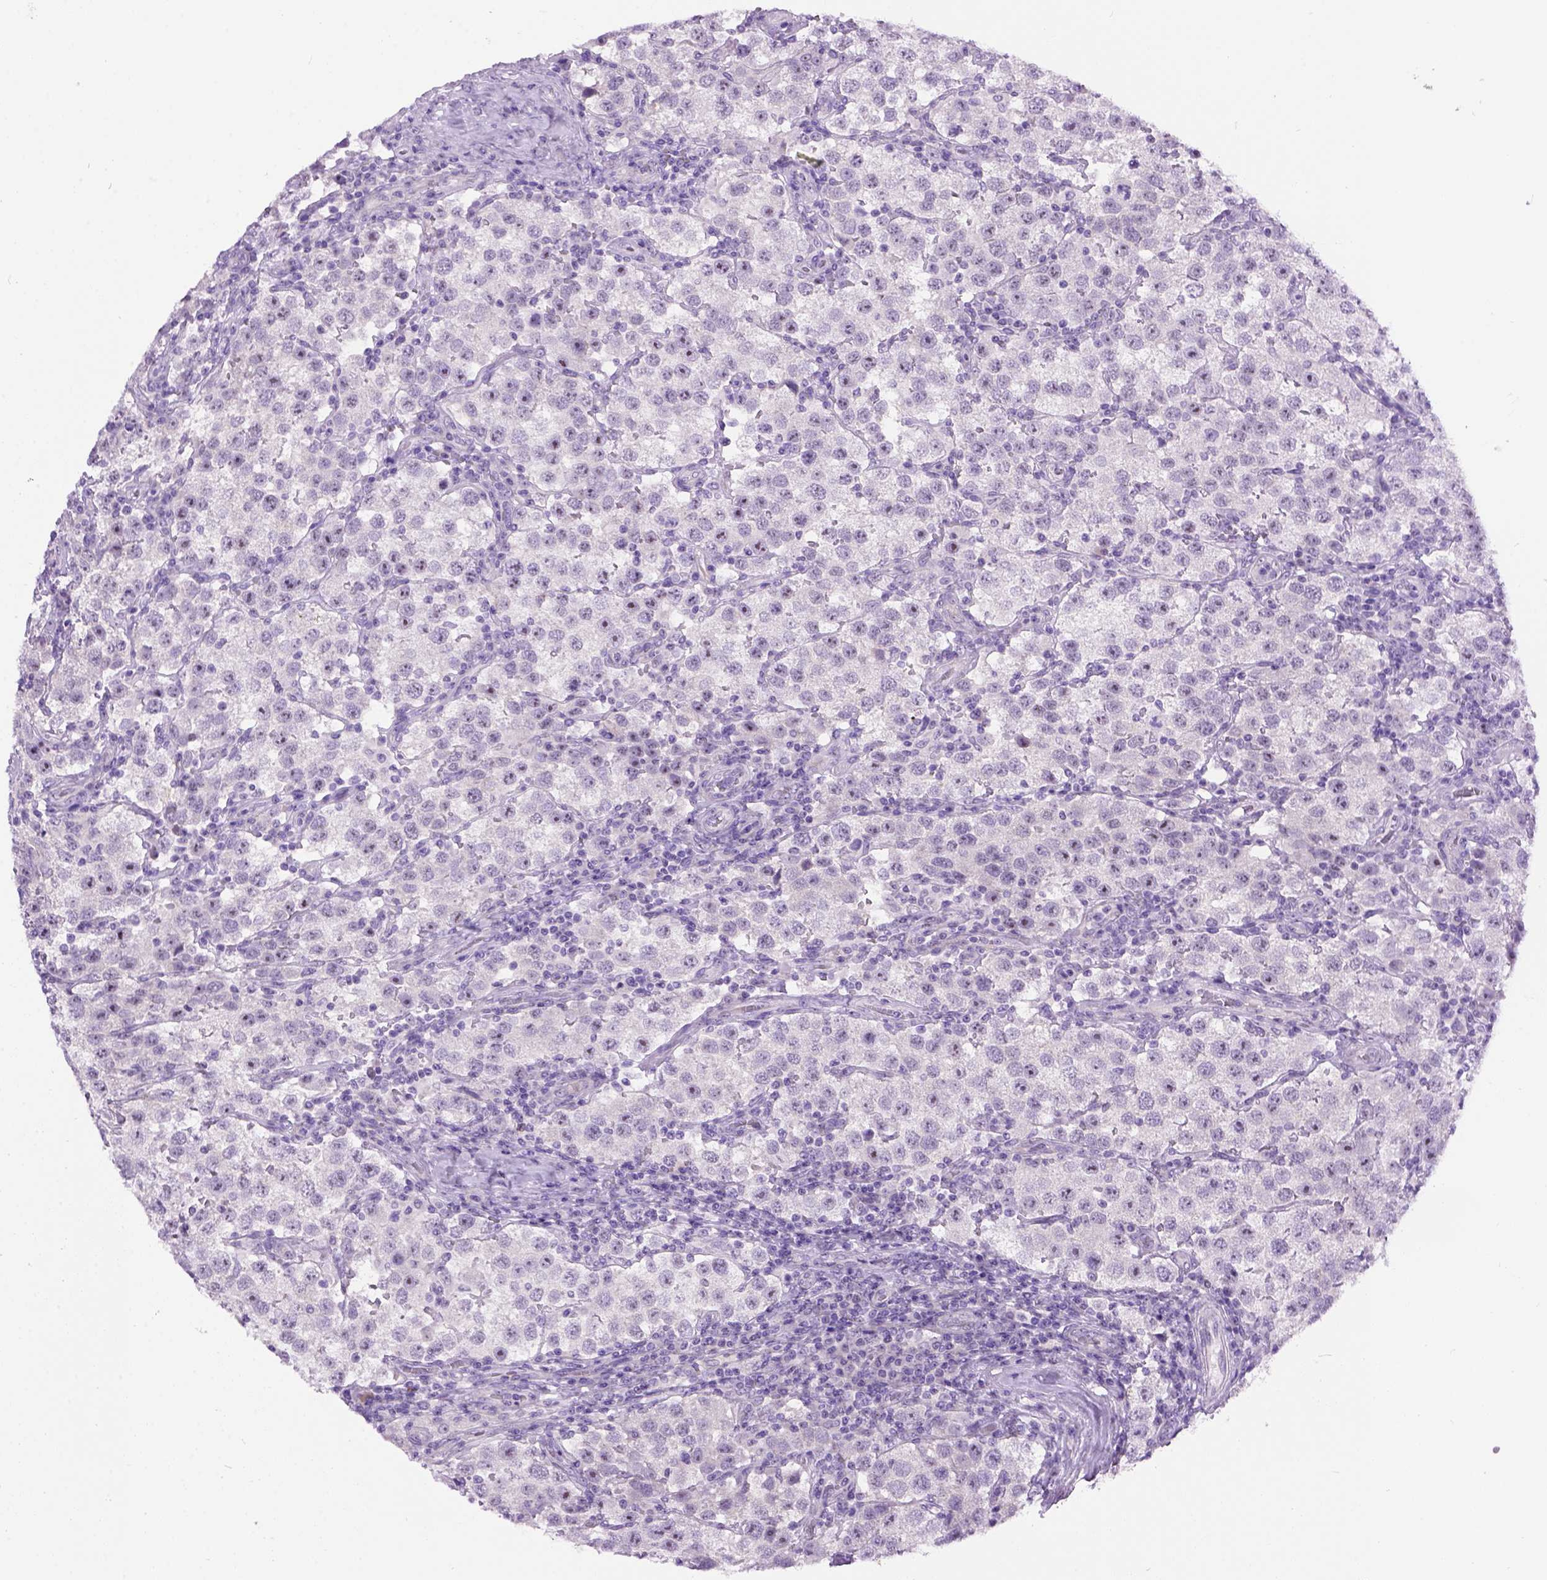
{"staining": {"intensity": "negative", "quantity": "none", "location": "none"}, "tissue": "testis cancer", "cell_type": "Tumor cells", "image_type": "cancer", "snomed": [{"axis": "morphology", "description": "Seminoma, NOS"}, {"axis": "topography", "description": "Testis"}], "caption": "A high-resolution micrograph shows immunohistochemistry staining of testis seminoma, which exhibits no significant staining in tumor cells. Brightfield microscopy of immunohistochemistry stained with DAB (3,3'-diaminobenzidine) (brown) and hematoxylin (blue), captured at high magnification.", "gene": "MAPT", "patient": {"sex": "male", "age": 37}}